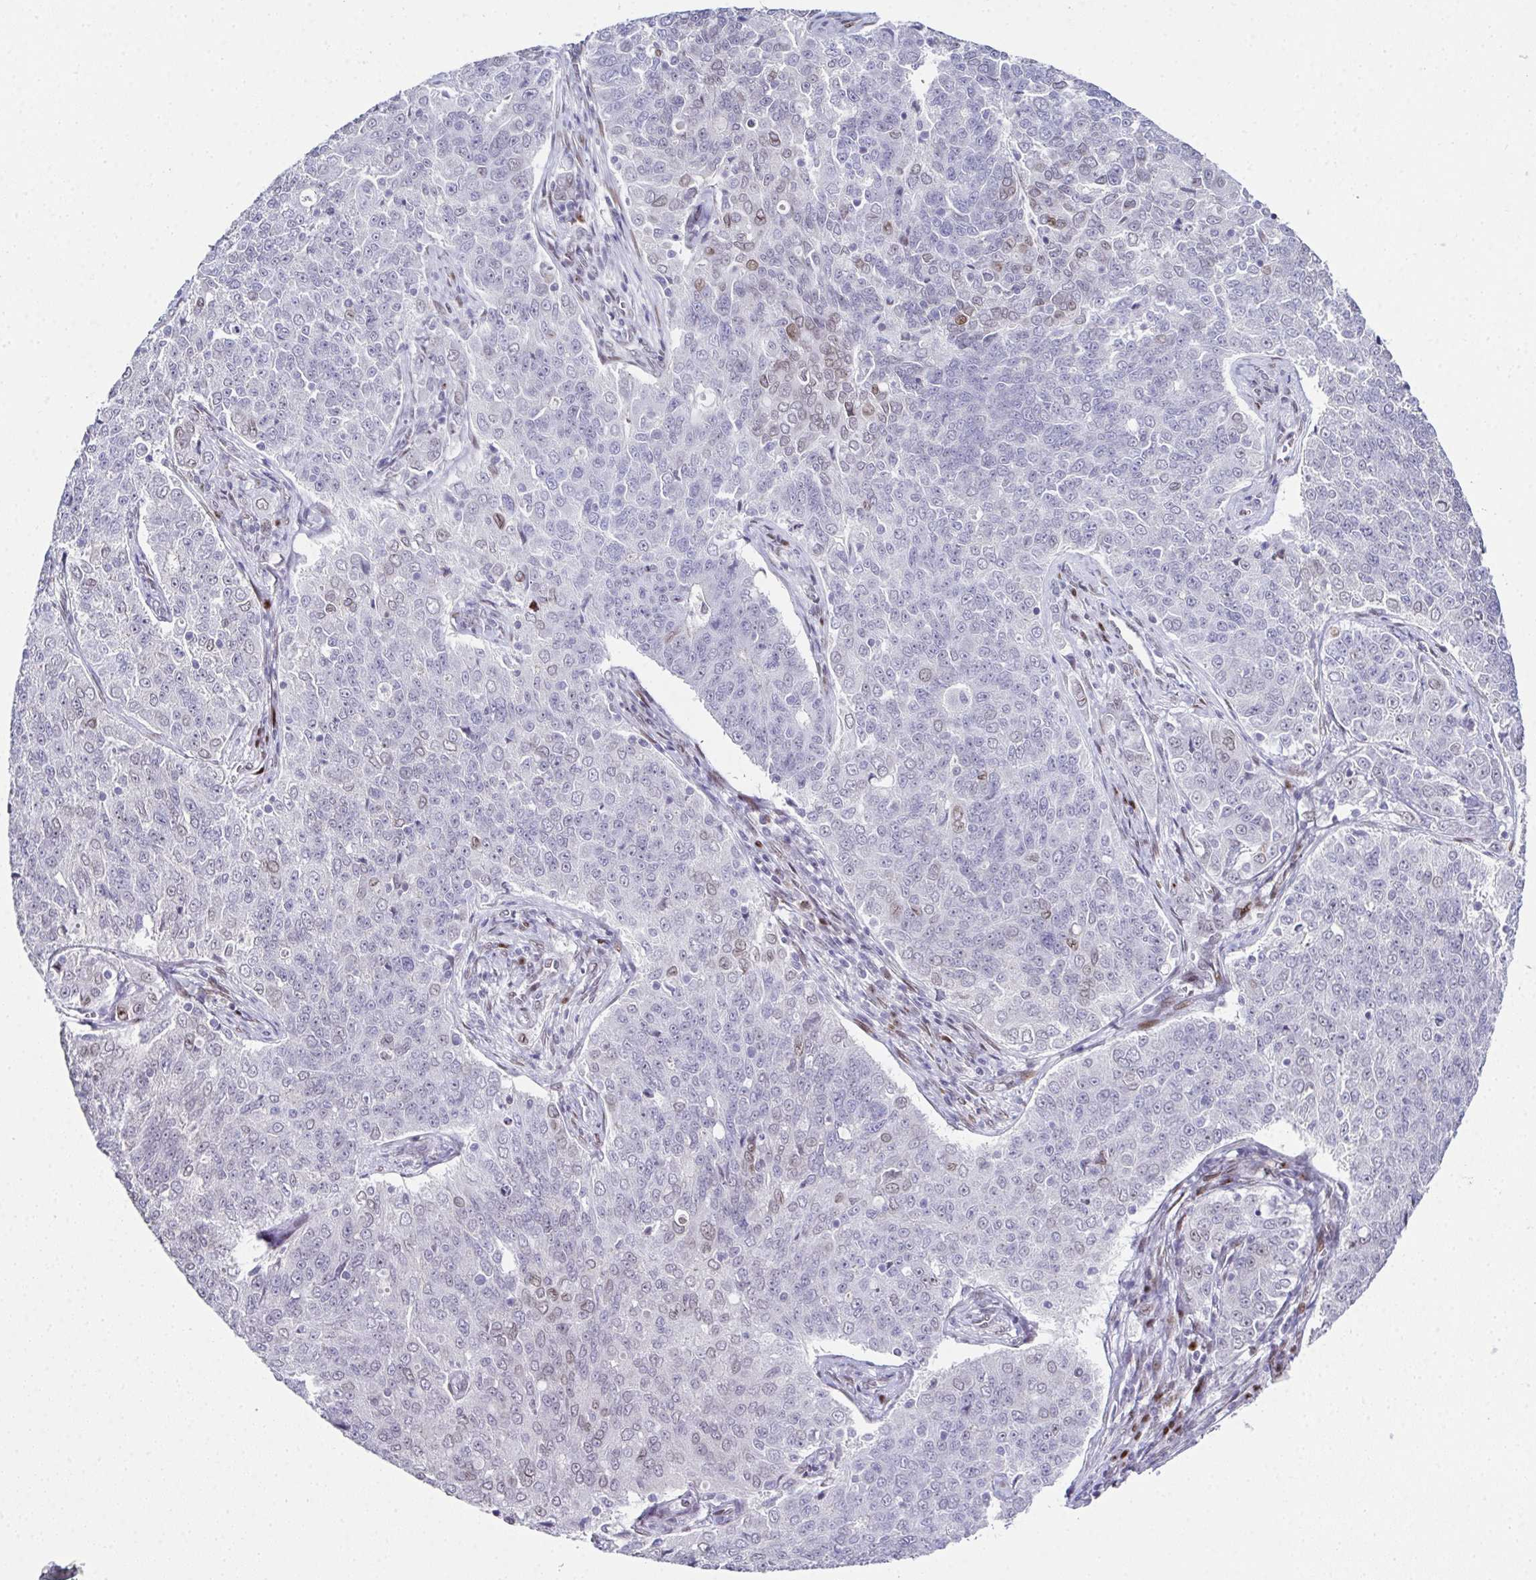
{"staining": {"intensity": "negative", "quantity": "none", "location": "none"}, "tissue": "endometrial cancer", "cell_type": "Tumor cells", "image_type": "cancer", "snomed": [{"axis": "morphology", "description": "Adenocarcinoma, NOS"}, {"axis": "topography", "description": "Endometrium"}], "caption": "Immunohistochemistry histopathology image of human endometrial cancer stained for a protein (brown), which displays no expression in tumor cells.", "gene": "RB1", "patient": {"sex": "female", "age": 43}}